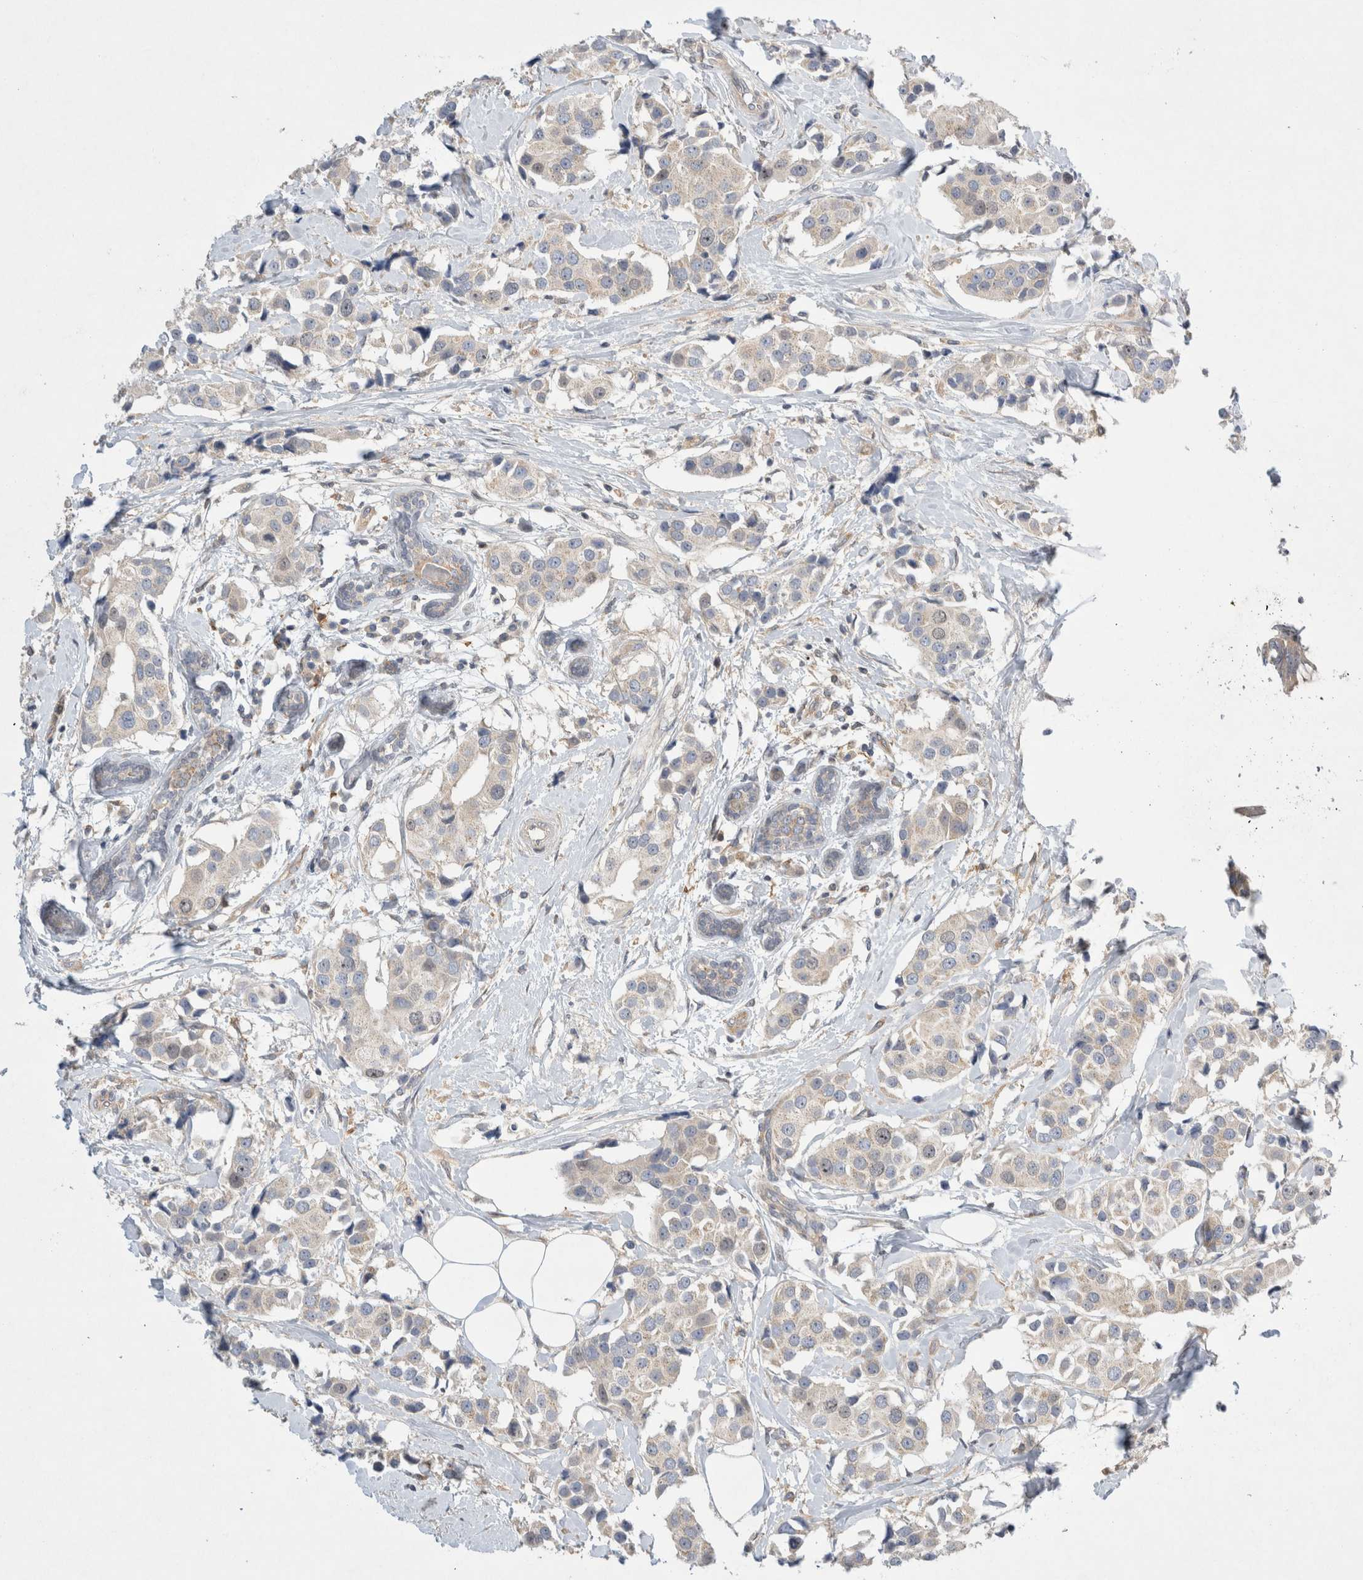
{"staining": {"intensity": "weak", "quantity": ">75%", "location": "cytoplasmic/membranous"}, "tissue": "breast cancer", "cell_type": "Tumor cells", "image_type": "cancer", "snomed": [{"axis": "morphology", "description": "Normal tissue, NOS"}, {"axis": "morphology", "description": "Duct carcinoma"}, {"axis": "topography", "description": "Breast"}], "caption": "A high-resolution micrograph shows IHC staining of infiltrating ductal carcinoma (breast), which displays weak cytoplasmic/membranous positivity in approximately >75% of tumor cells.", "gene": "CDCA7L", "patient": {"sex": "female", "age": 39}}